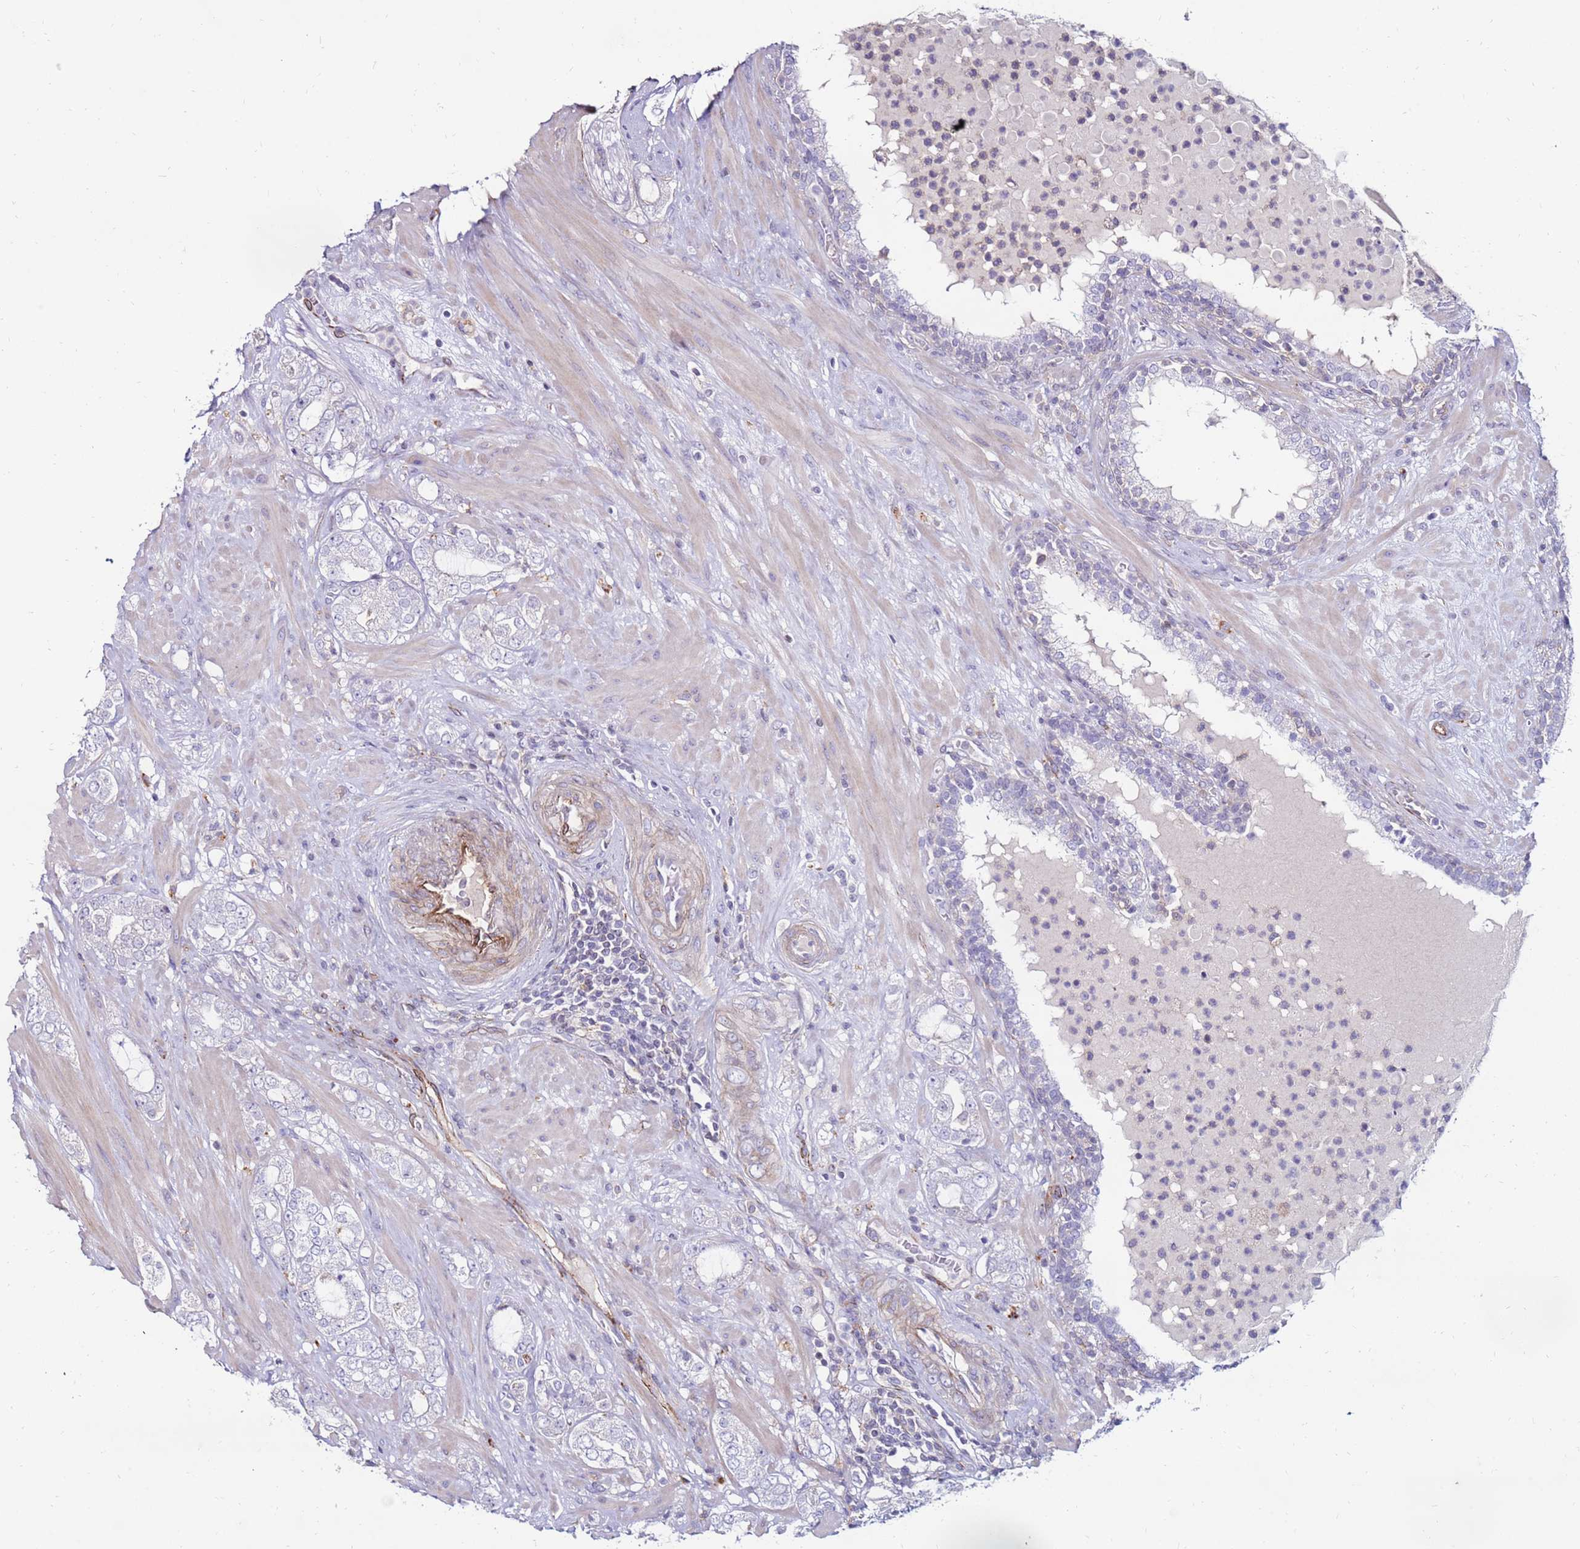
{"staining": {"intensity": "negative", "quantity": "none", "location": "none"}, "tissue": "prostate cancer", "cell_type": "Tumor cells", "image_type": "cancer", "snomed": [{"axis": "morphology", "description": "Adenocarcinoma, High grade"}, {"axis": "topography", "description": "Prostate"}], "caption": "A high-resolution histopathology image shows IHC staining of prostate cancer, which displays no significant expression in tumor cells.", "gene": "CLEC4M", "patient": {"sex": "male", "age": 64}}